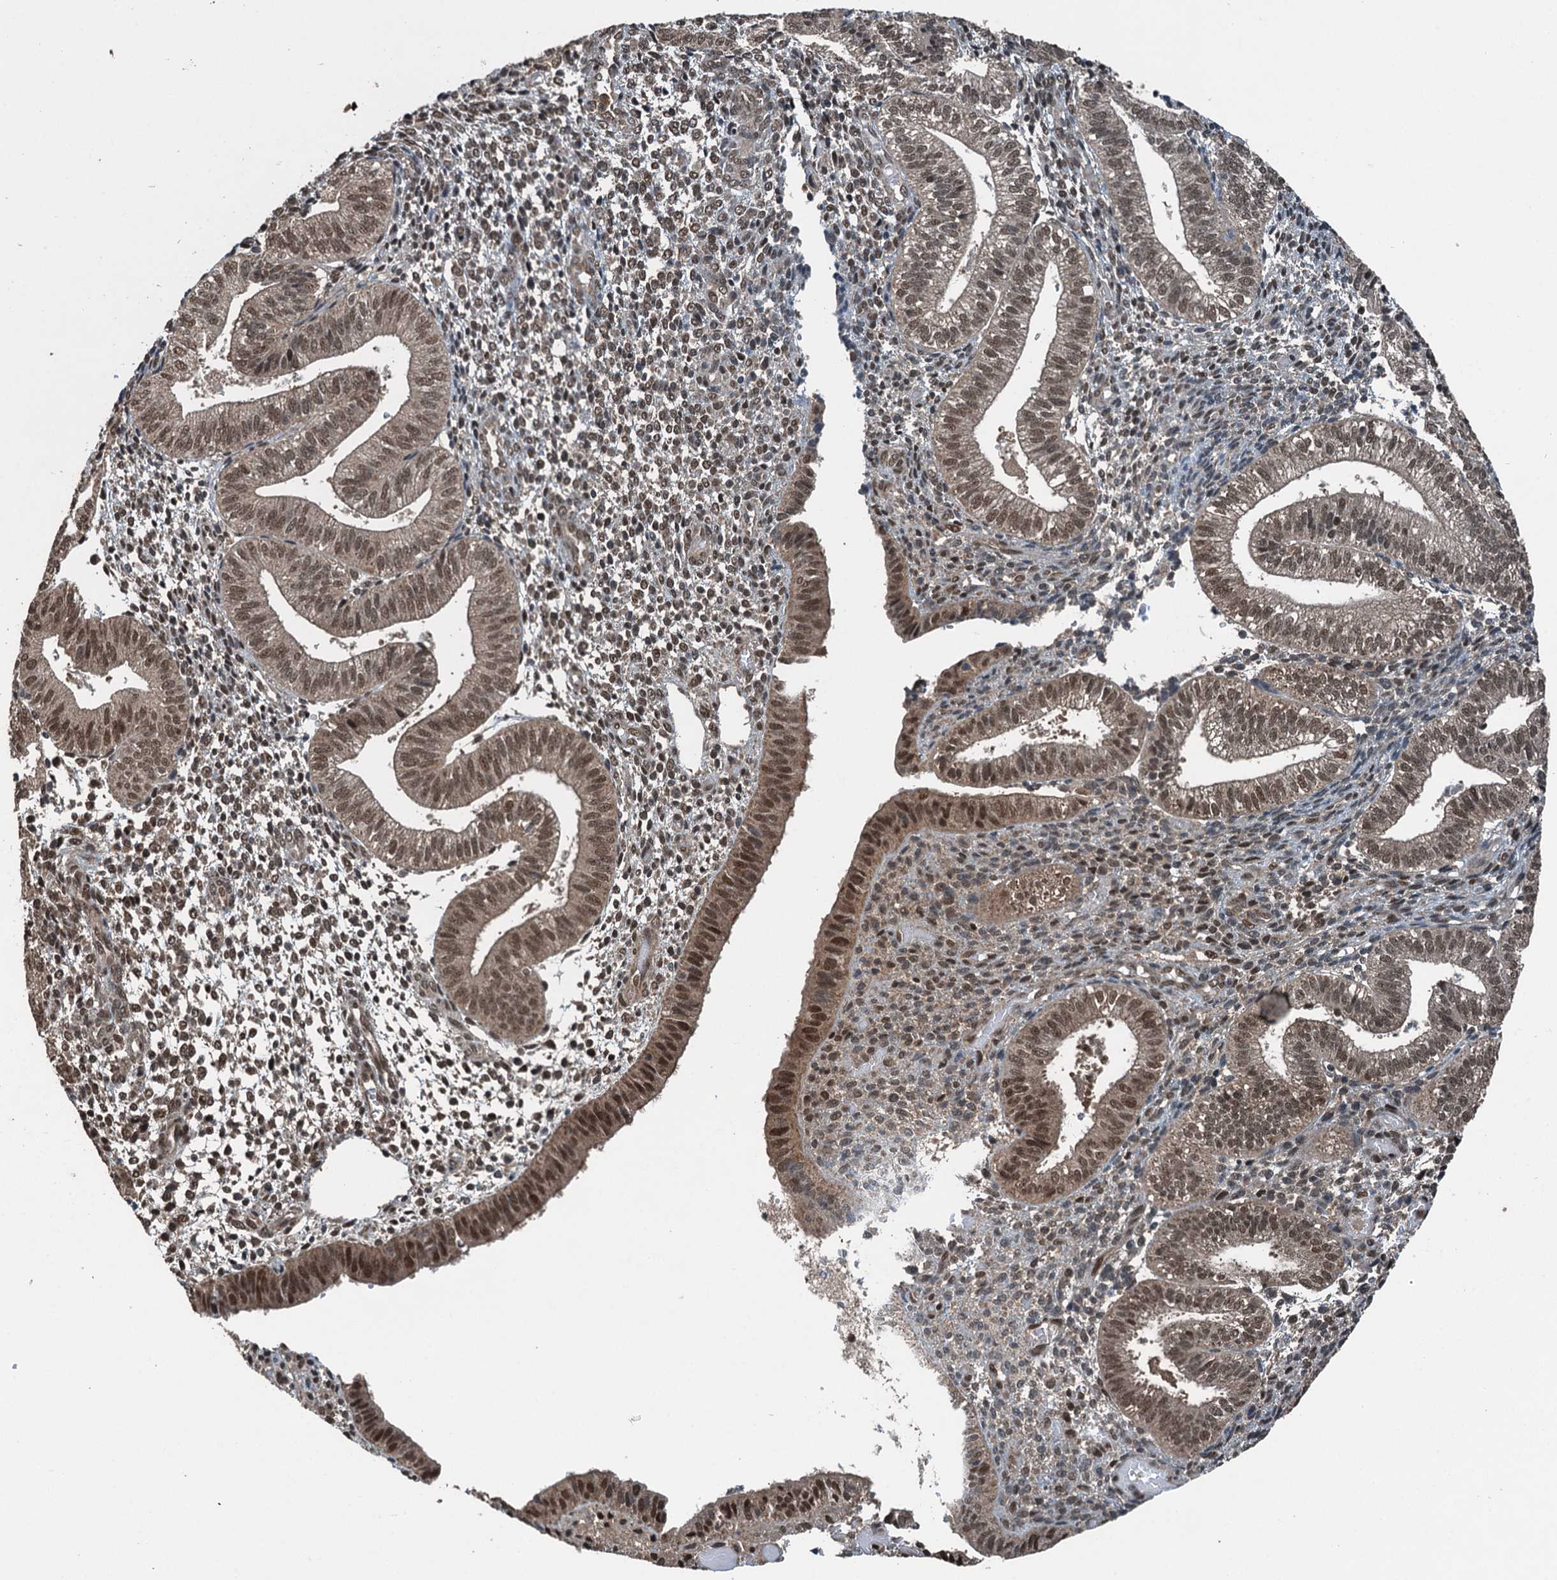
{"staining": {"intensity": "moderate", "quantity": "<25%", "location": "nuclear"}, "tissue": "endometrium", "cell_type": "Cells in endometrial stroma", "image_type": "normal", "snomed": [{"axis": "morphology", "description": "Normal tissue, NOS"}, {"axis": "topography", "description": "Endometrium"}], "caption": "The image shows a brown stain indicating the presence of a protein in the nuclear of cells in endometrial stroma in endometrium. Nuclei are stained in blue.", "gene": "UBXN6", "patient": {"sex": "female", "age": 34}}